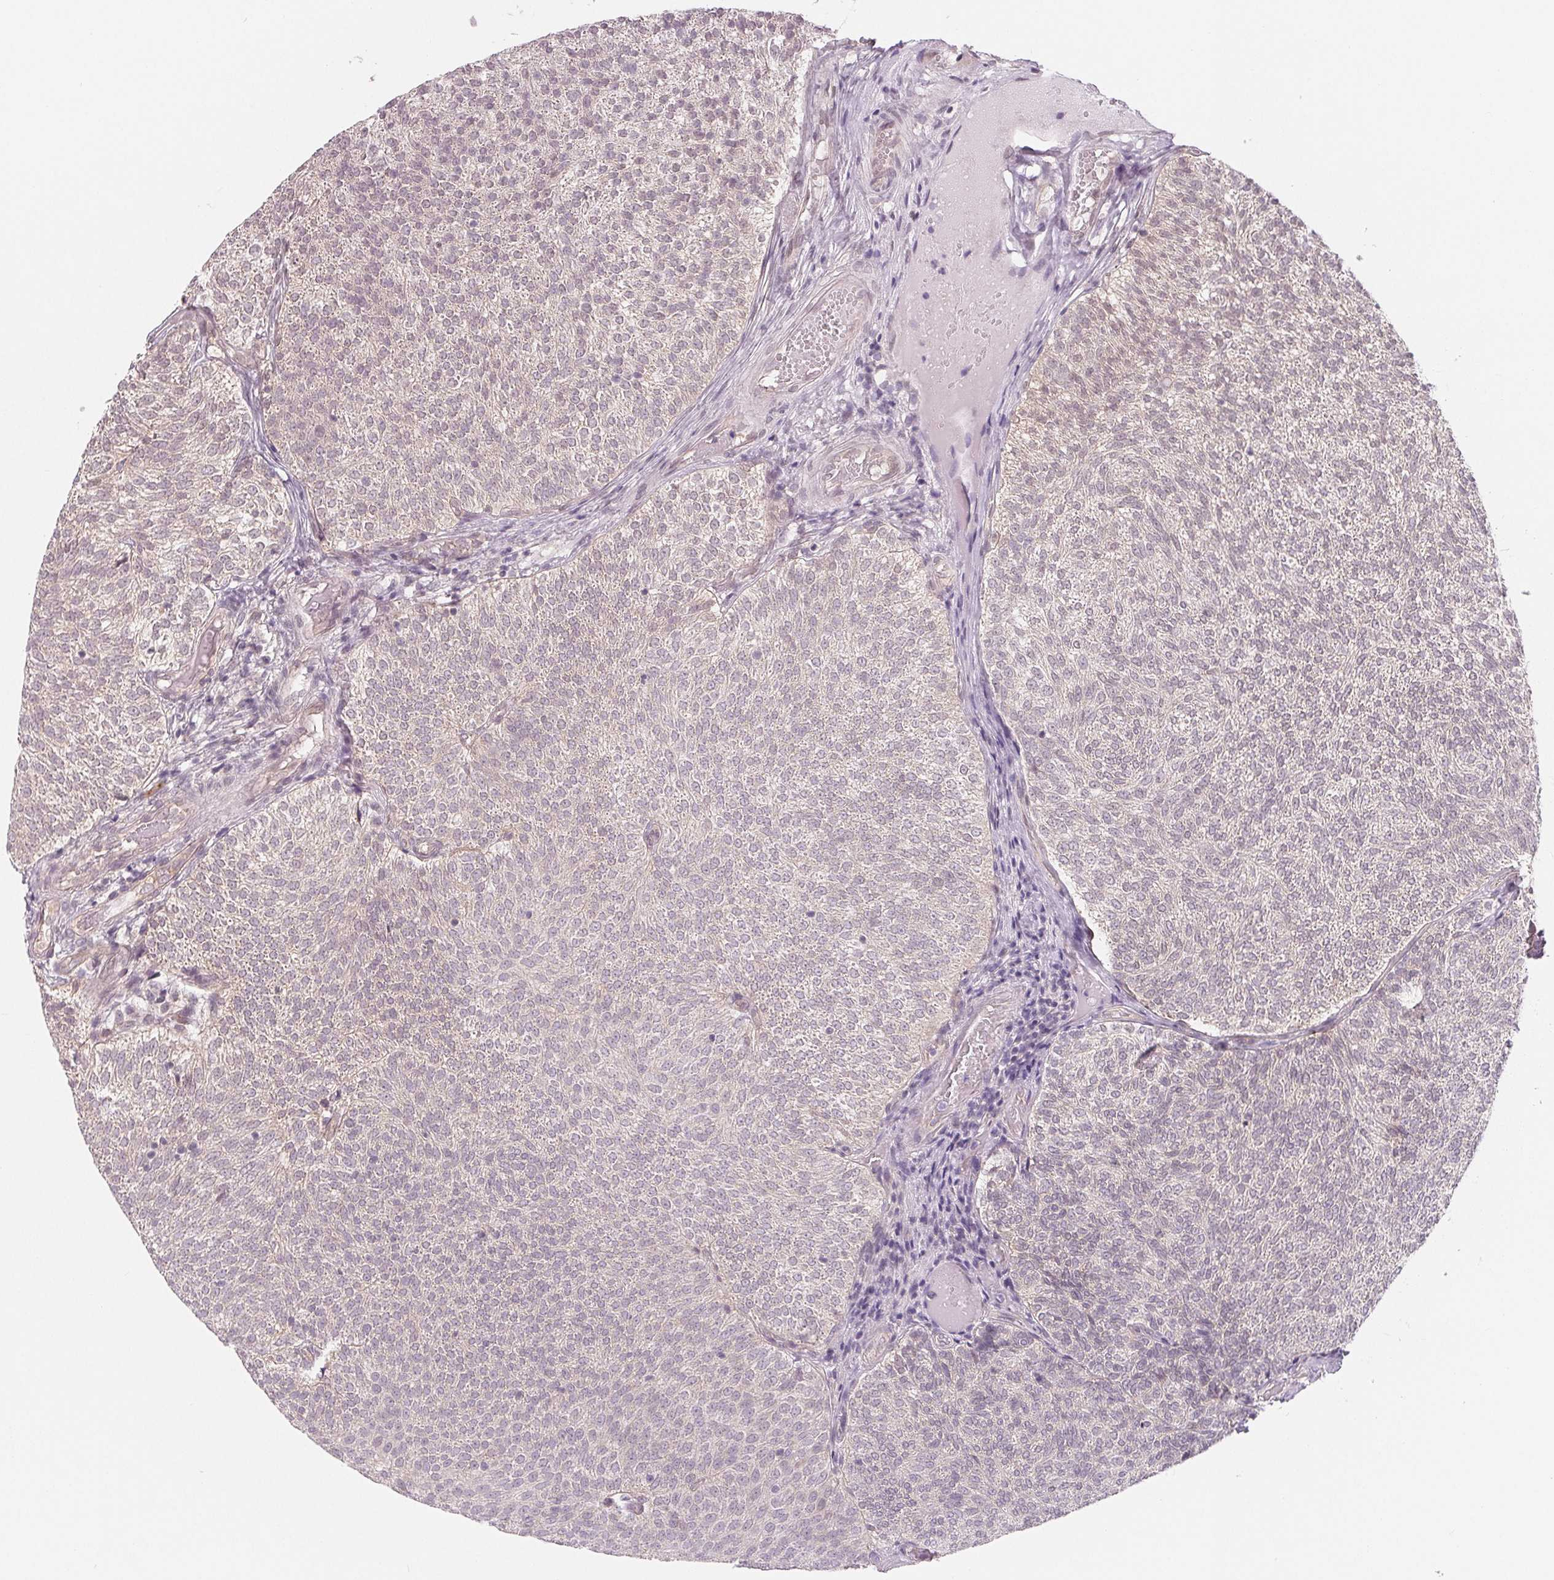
{"staining": {"intensity": "negative", "quantity": "none", "location": "none"}, "tissue": "urothelial cancer", "cell_type": "Tumor cells", "image_type": "cancer", "snomed": [{"axis": "morphology", "description": "Urothelial carcinoma, Low grade"}, {"axis": "topography", "description": "Urinary bladder"}], "caption": "Immunohistochemistry histopathology image of human urothelial carcinoma (low-grade) stained for a protein (brown), which exhibits no expression in tumor cells. (Stains: DAB immunohistochemistry with hematoxylin counter stain, Microscopy: brightfield microscopy at high magnification).", "gene": "CFC1", "patient": {"sex": "male", "age": 77}}